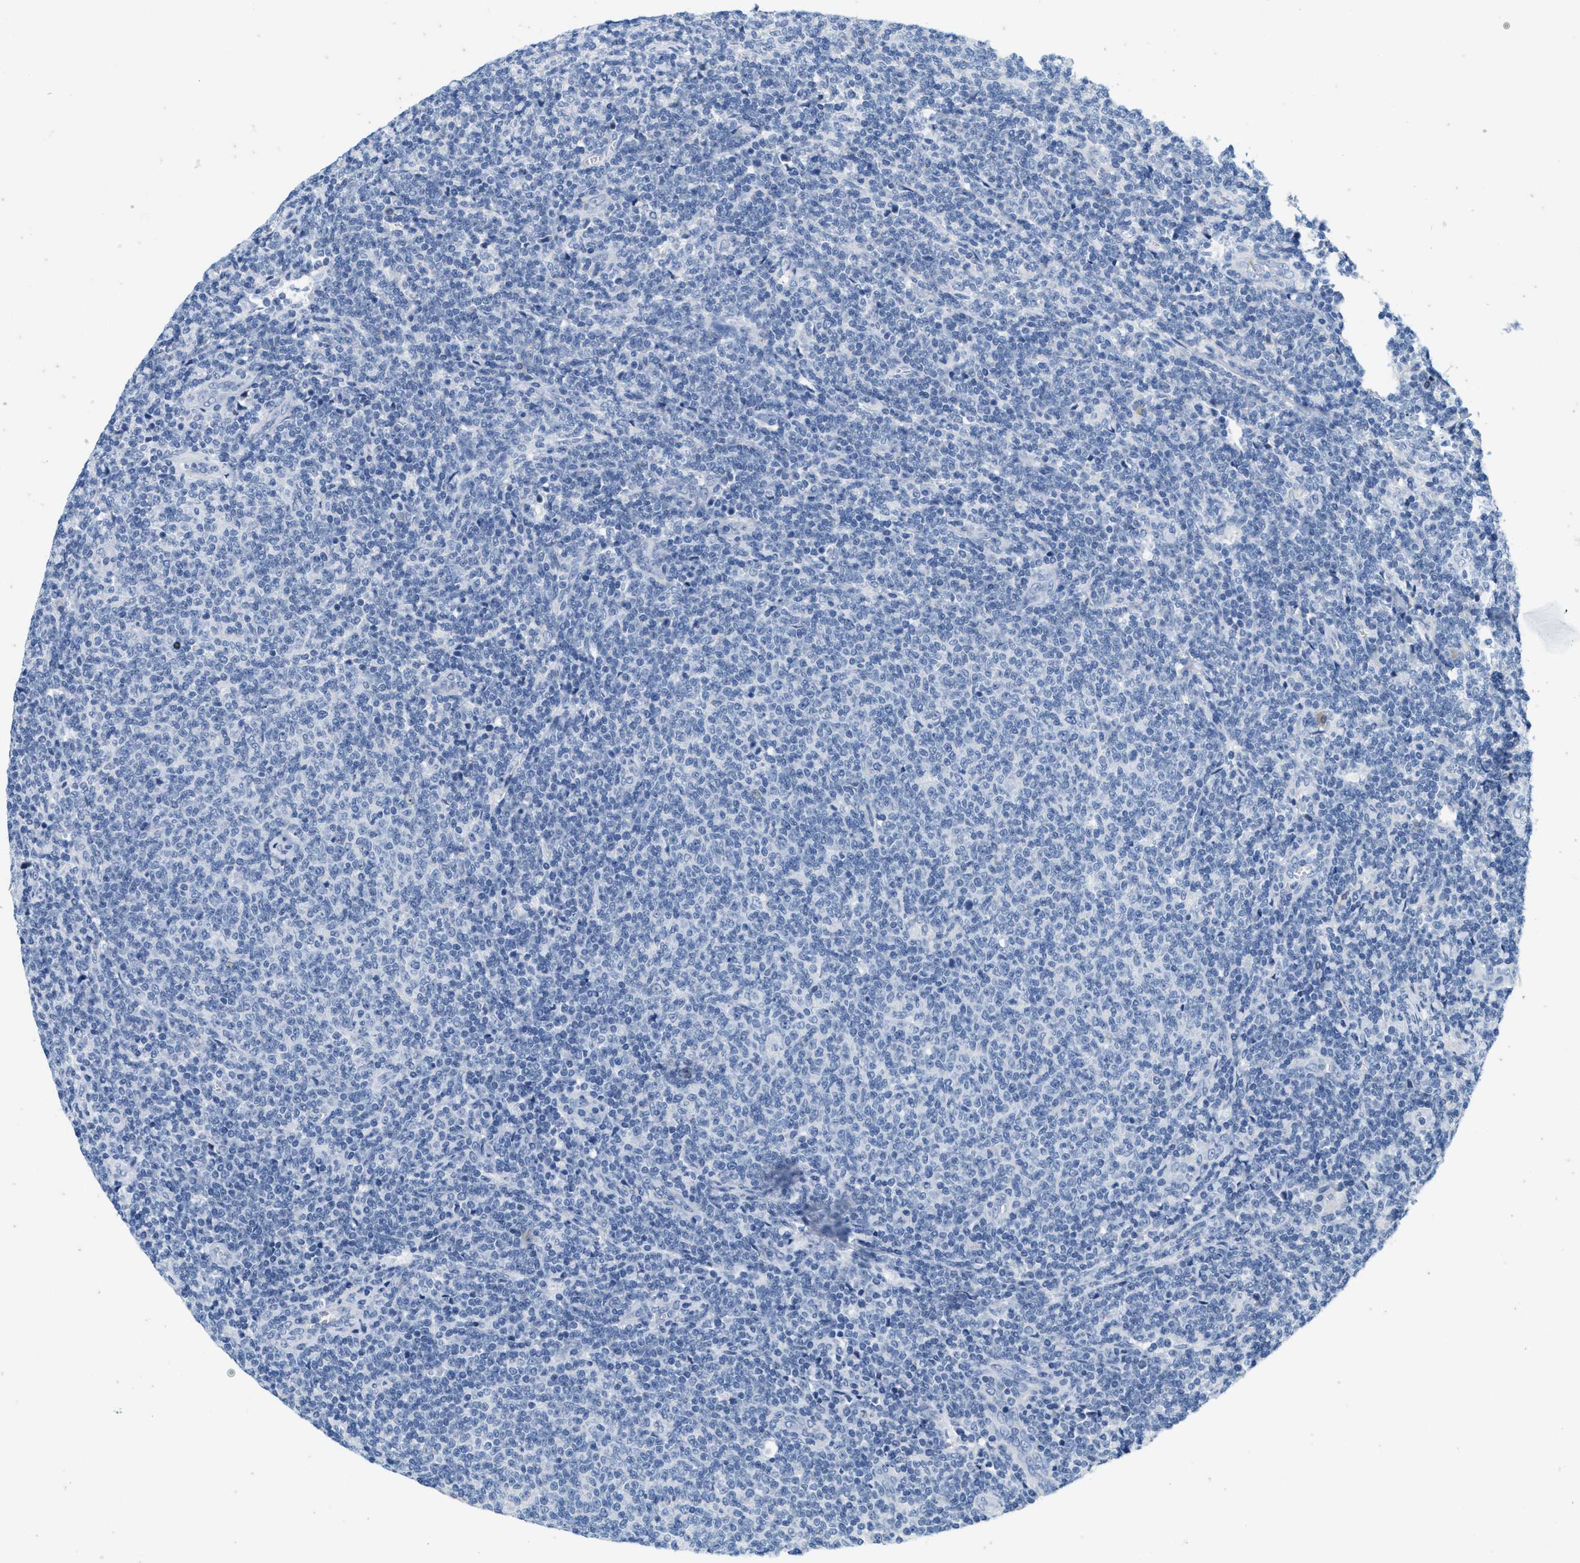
{"staining": {"intensity": "negative", "quantity": "none", "location": "none"}, "tissue": "lymphoma", "cell_type": "Tumor cells", "image_type": "cancer", "snomed": [{"axis": "morphology", "description": "Malignant lymphoma, non-Hodgkin's type, Low grade"}, {"axis": "topography", "description": "Lymph node"}], "caption": "A high-resolution photomicrograph shows immunohistochemistry (IHC) staining of low-grade malignant lymphoma, non-Hodgkin's type, which exhibits no significant staining in tumor cells.", "gene": "ABCB11", "patient": {"sex": "male", "age": 66}}